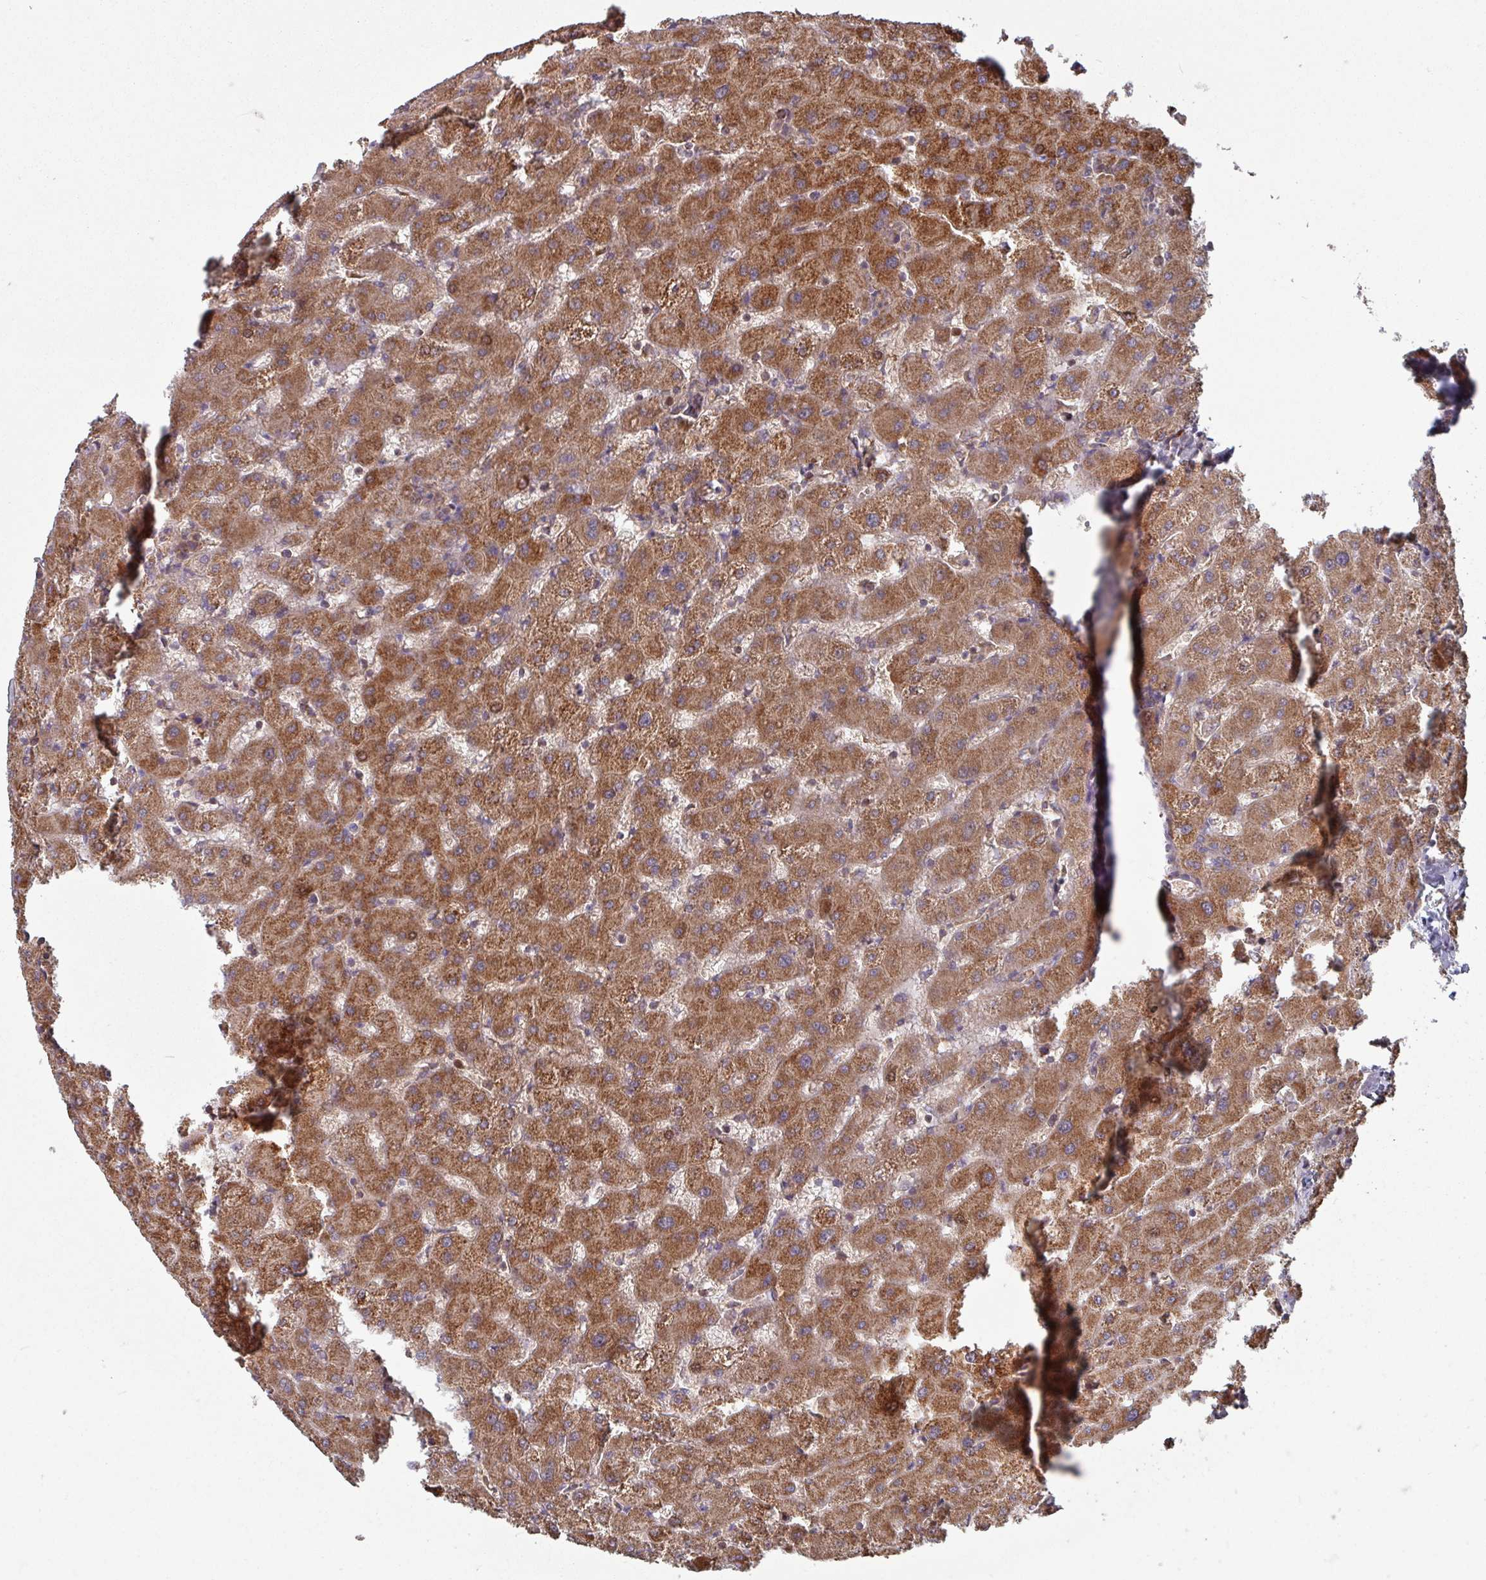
{"staining": {"intensity": "moderate", "quantity": "<25%", "location": "cytoplasmic/membranous"}, "tissue": "liver", "cell_type": "Cholangiocytes", "image_type": "normal", "snomed": [{"axis": "morphology", "description": "Normal tissue, NOS"}, {"axis": "topography", "description": "Liver"}], "caption": "Normal liver shows moderate cytoplasmic/membranous expression in approximately <25% of cholangiocytes, visualized by immunohistochemistry. Nuclei are stained in blue.", "gene": "COX7C", "patient": {"sex": "female", "age": 63}}